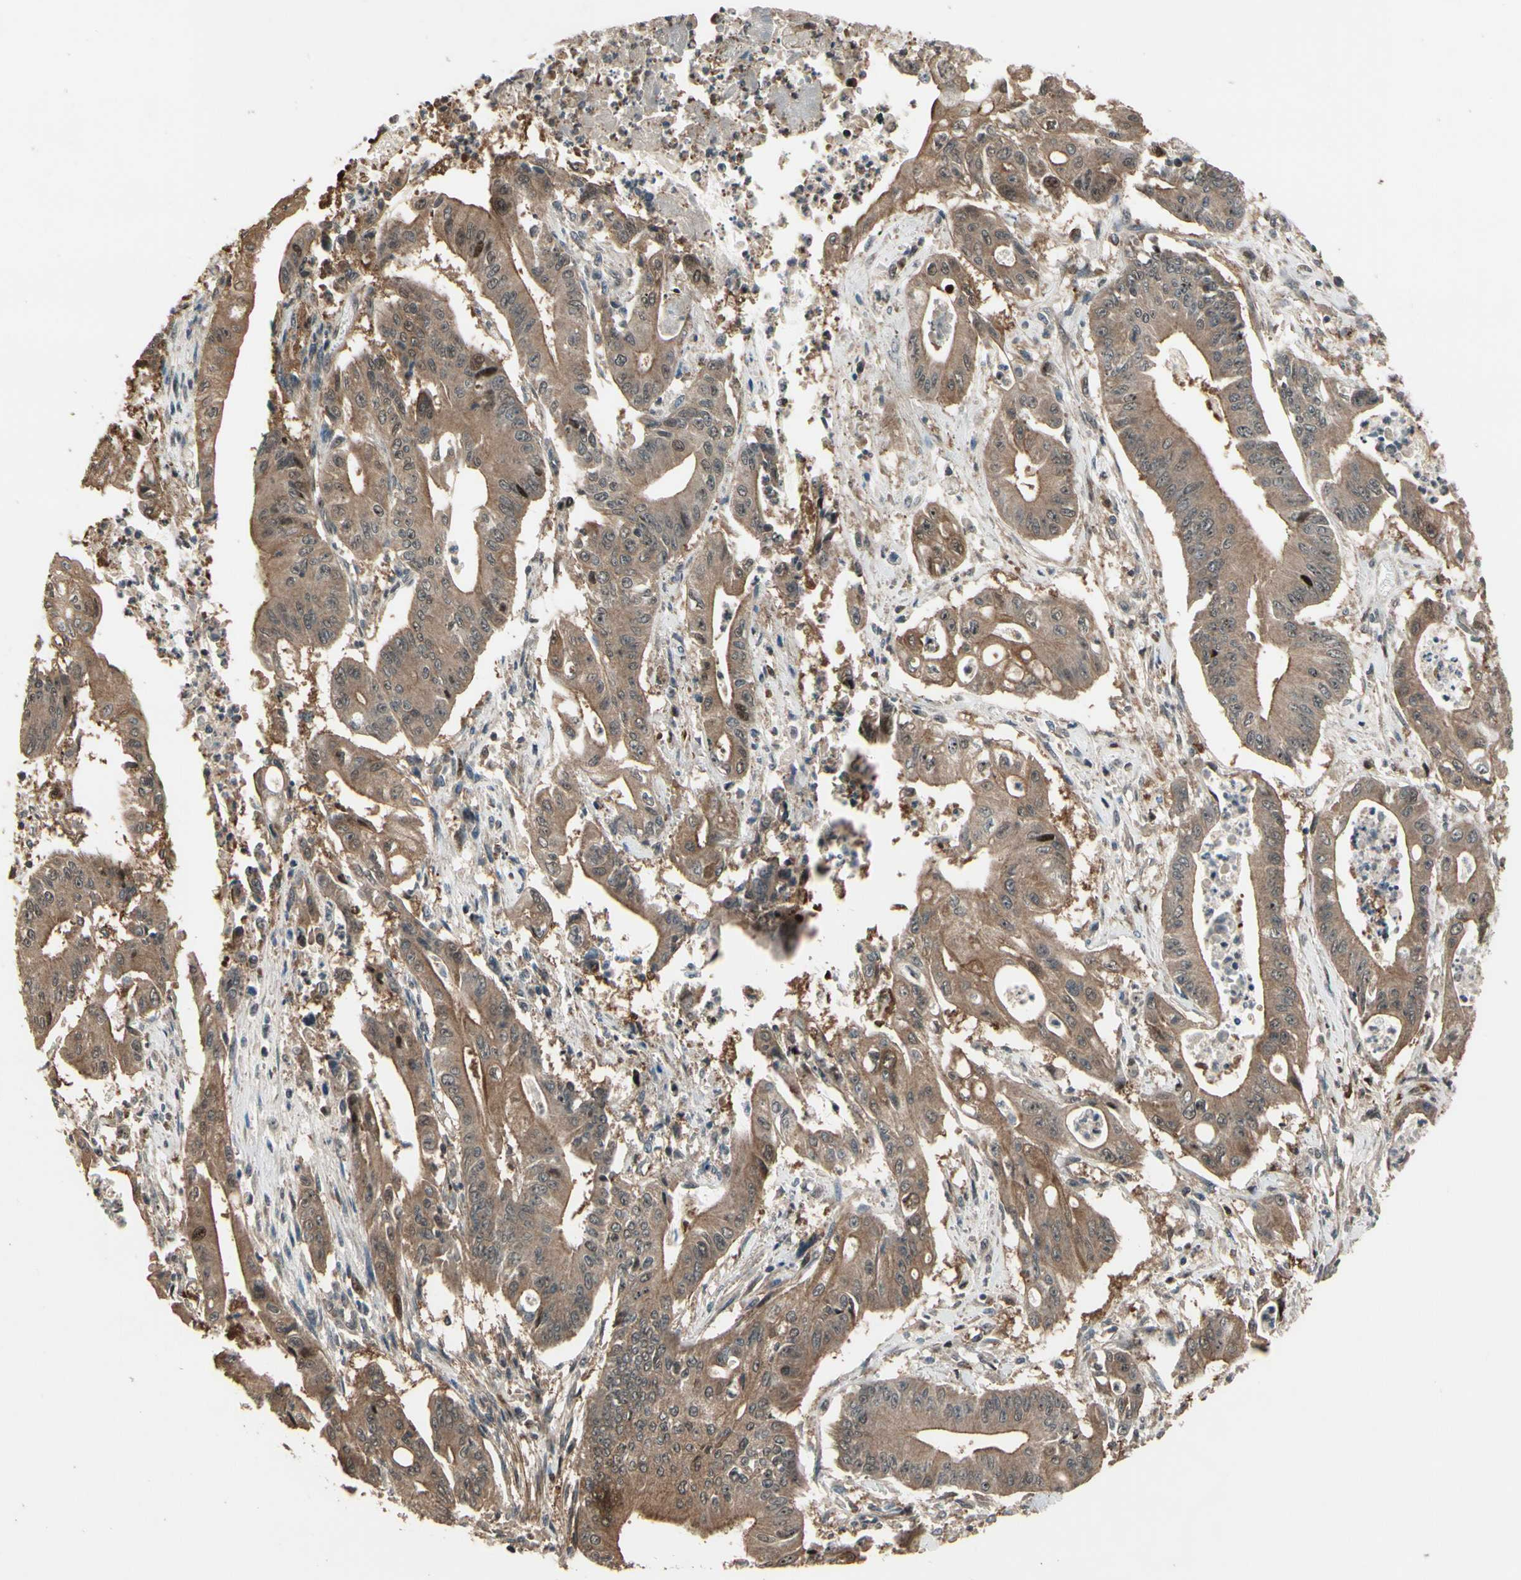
{"staining": {"intensity": "weak", "quantity": ">75%", "location": "cytoplasmic/membranous"}, "tissue": "pancreatic cancer", "cell_type": "Tumor cells", "image_type": "cancer", "snomed": [{"axis": "morphology", "description": "Normal tissue, NOS"}, {"axis": "topography", "description": "Lymph node"}], "caption": "Pancreatic cancer tissue demonstrates weak cytoplasmic/membranous expression in approximately >75% of tumor cells, visualized by immunohistochemistry. (Stains: DAB in brown, nuclei in blue, Microscopy: brightfield microscopy at high magnification).", "gene": "CSF1R", "patient": {"sex": "male", "age": 62}}